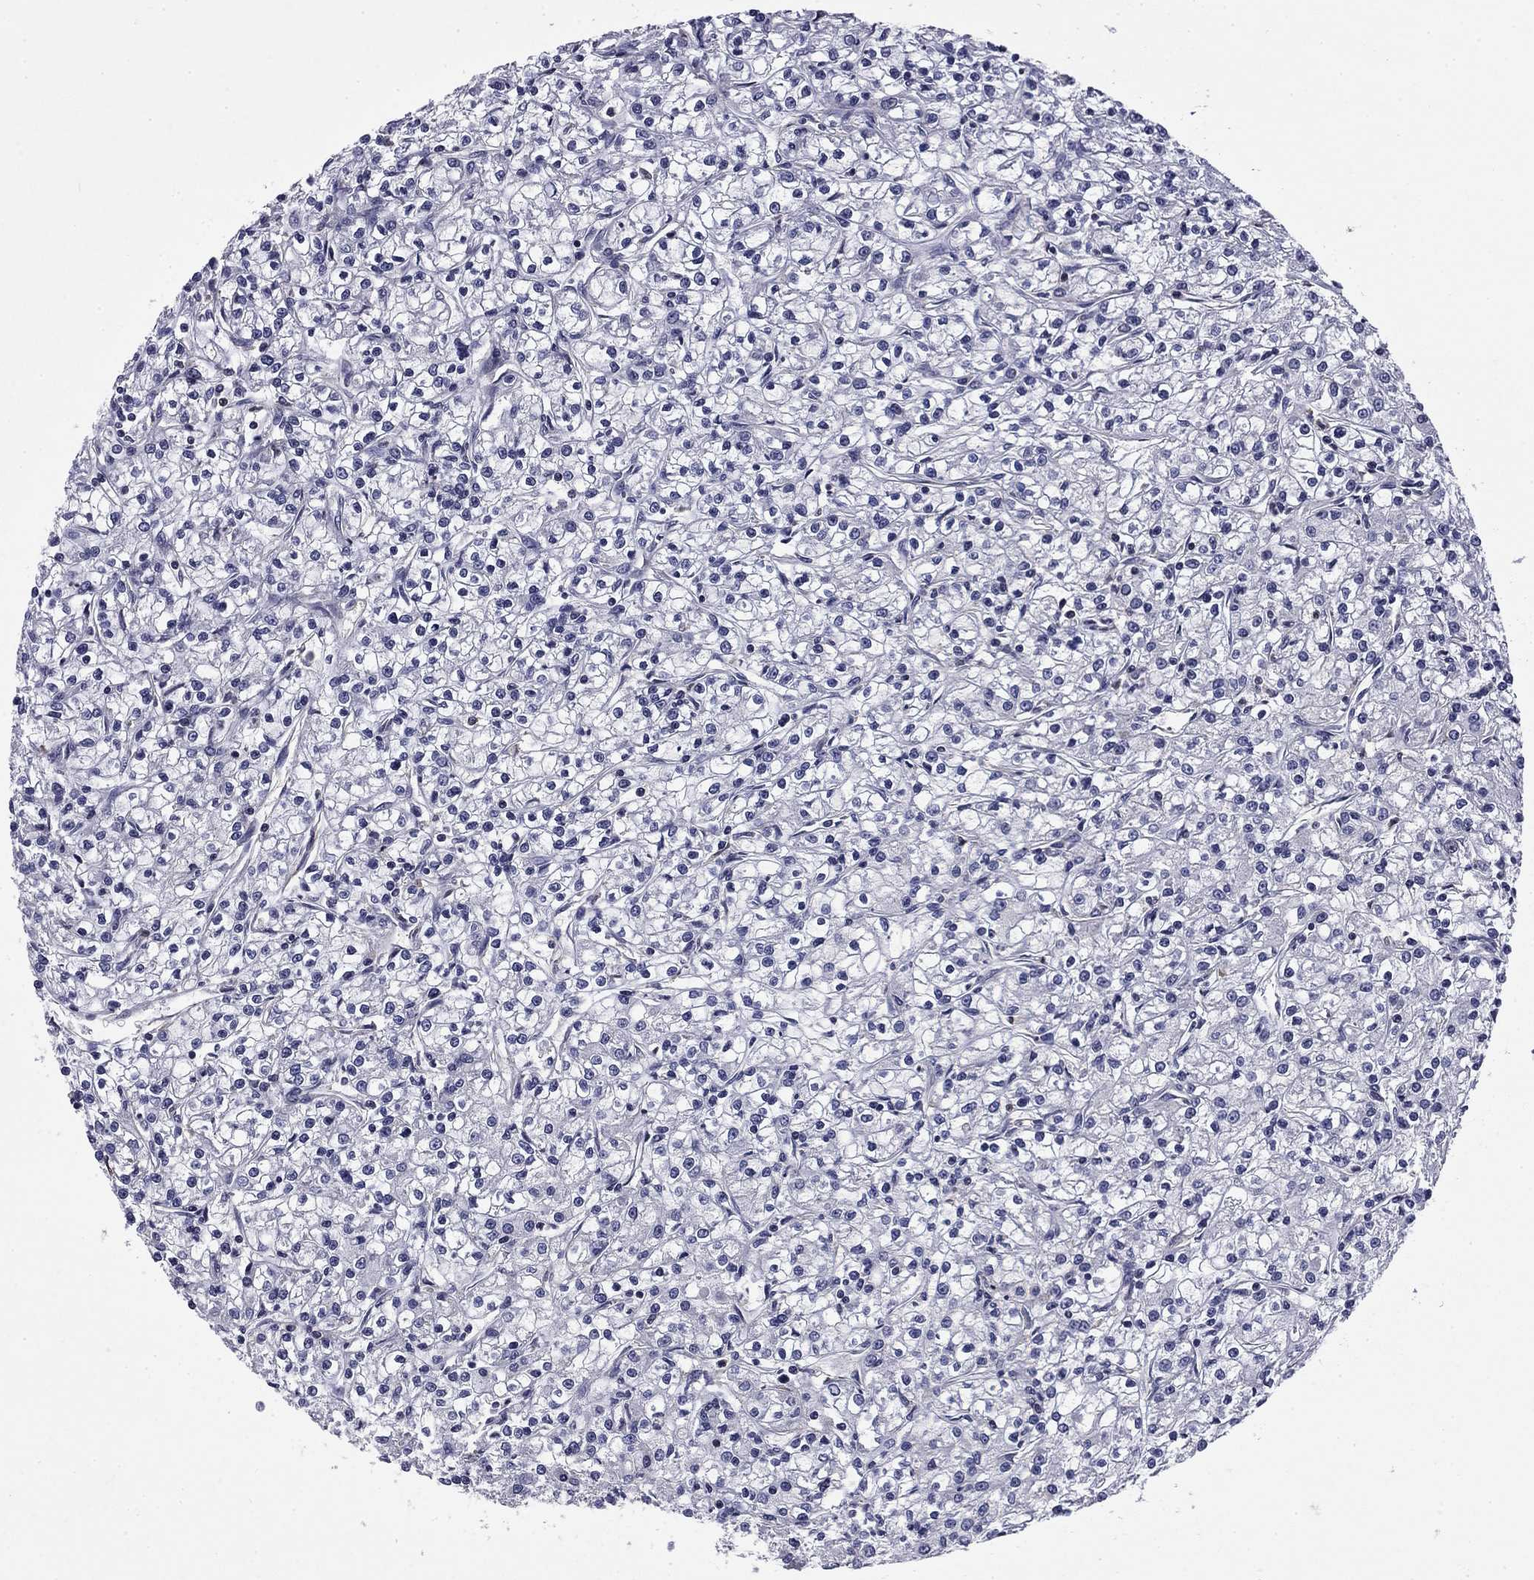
{"staining": {"intensity": "negative", "quantity": "none", "location": "none"}, "tissue": "renal cancer", "cell_type": "Tumor cells", "image_type": "cancer", "snomed": [{"axis": "morphology", "description": "Adenocarcinoma, NOS"}, {"axis": "topography", "description": "Kidney"}], "caption": "An immunohistochemistry (IHC) image of adenocarcinoma (renal) is shown. There is no staining in tumor cells of adenocarcinoma (renal).", "gene": "ARHGAP45", "patient": {"sex": "female", "age": 59}}